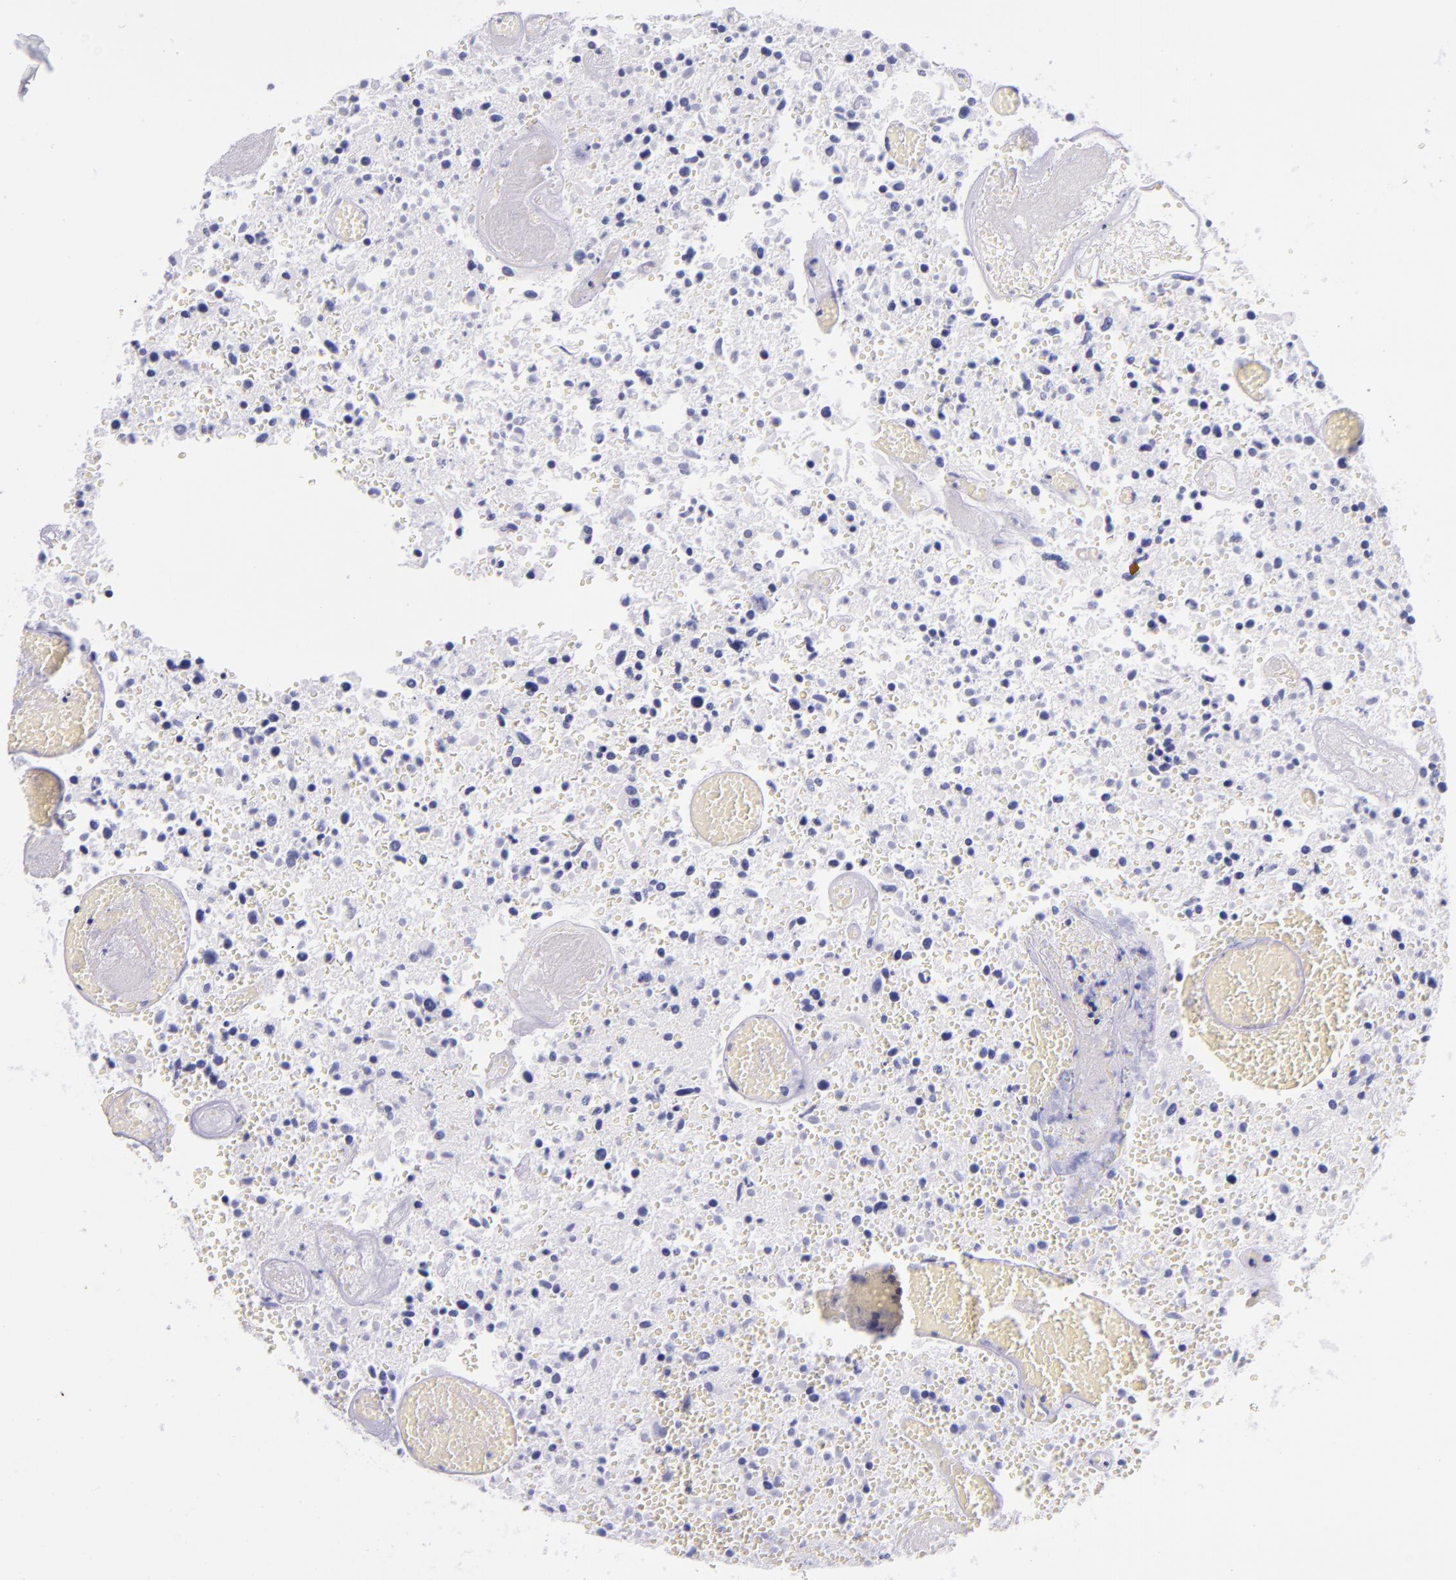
{"staining": {"intensity": "negative", "quantity": "none", "location": "none"}, "tissue": "glioma", "cell_type": "Tumor cells", "image_type": "cancer", "snomed": [{"axis": "morphology", "description": "Glioma, malignant, High grade"}, {"axis": "topography", "description": "Brain"}], "caption": "This is a histopathology image of immunohistochemistry (IHC) staining of glioma, which shows no expression in tumor cells.", "gene": "SFTPB", "patient": {"sex": "male", "age": 72}}